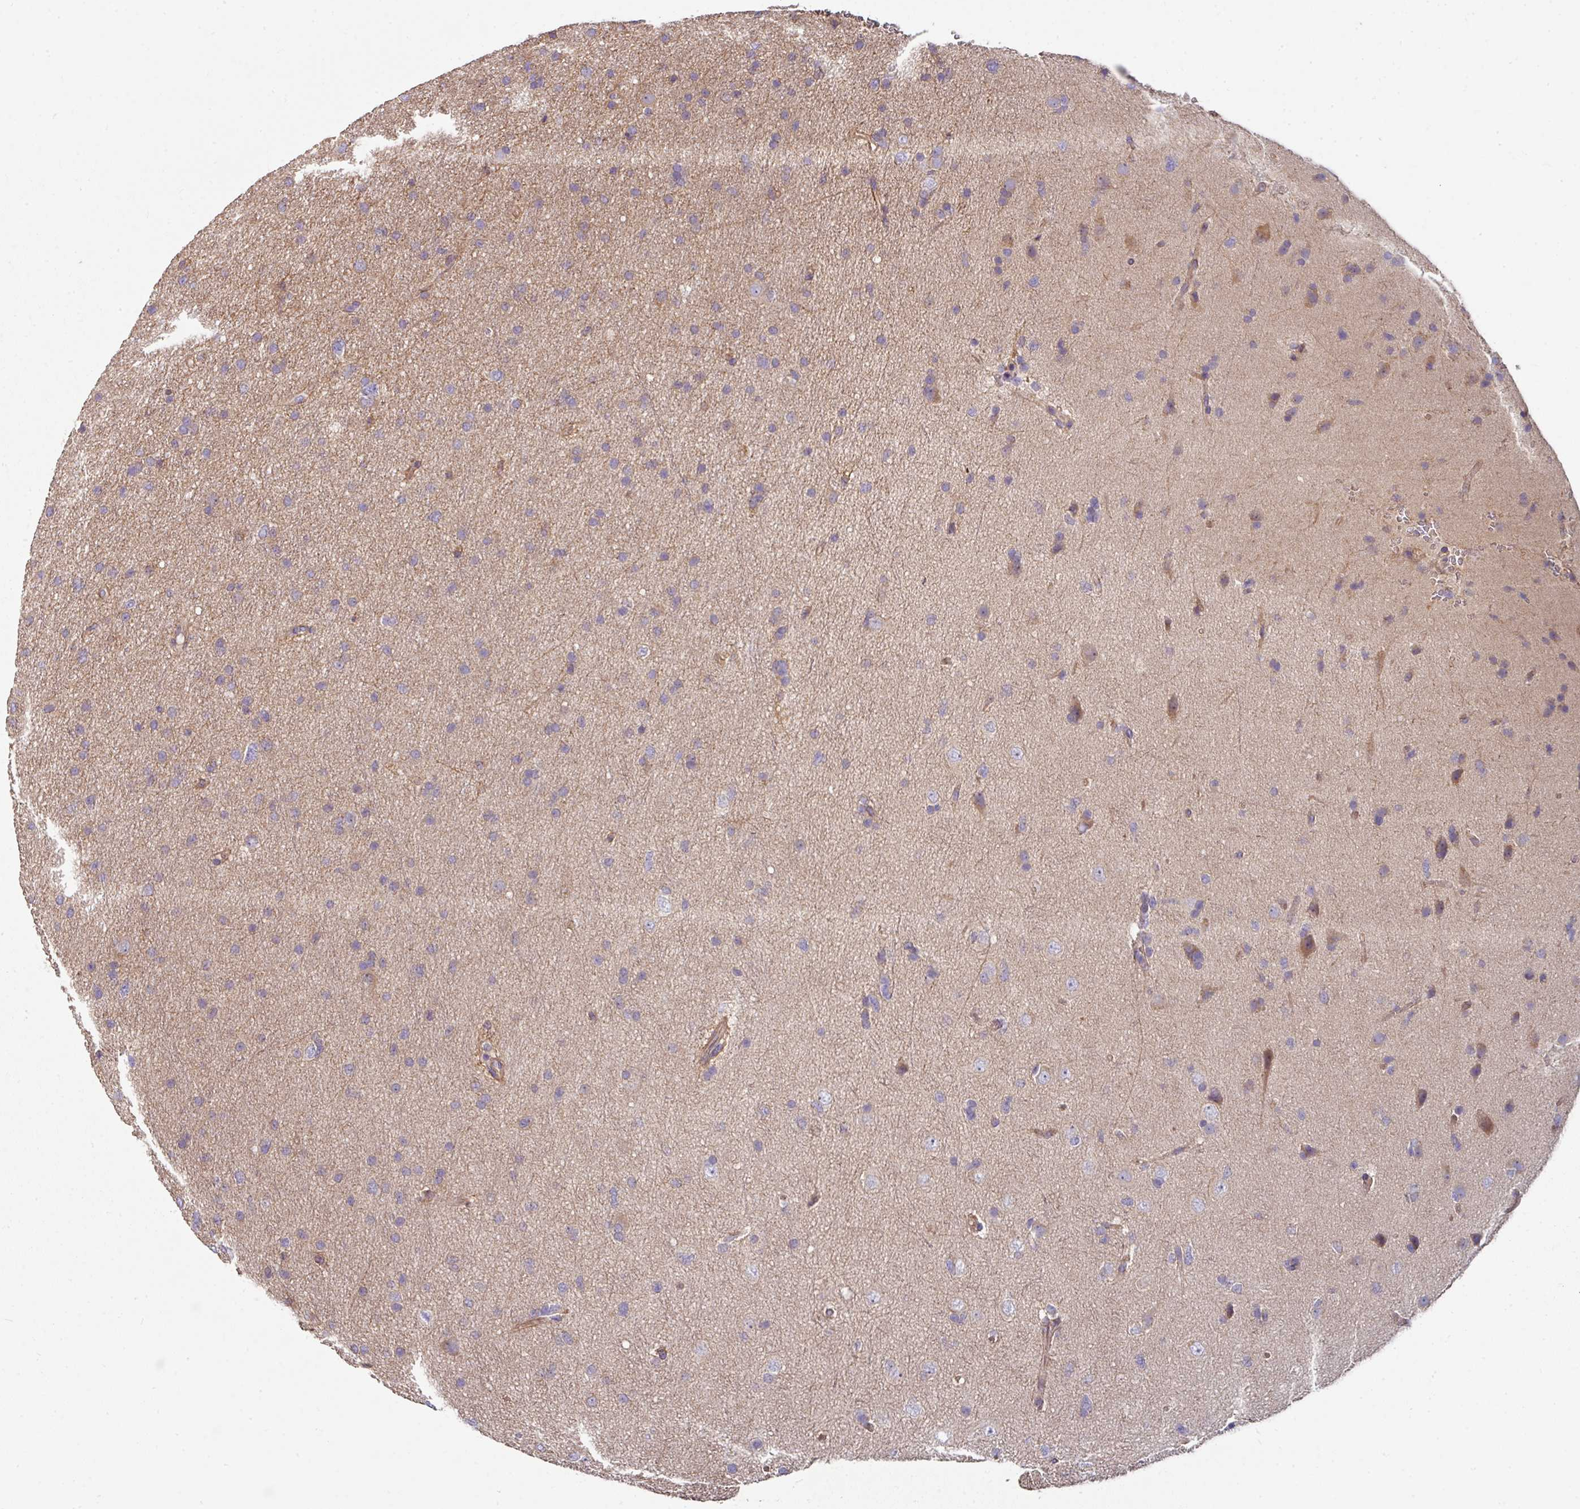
{"staining": {"intensity": "negative", "quantity": "none", "location": "none"}, "tissue": "glioma", "cell_type": "Tumor cells", "image_type": "cancer", "snomed": [{"axis": "morphology", "description": "Glioma, malignant, Low grade"}, {"axis": "topography", "description": "Cerebral cortex"}], "caption": "Tumor cells show no significant staining in glioma. (DAB immunohistochemistry (IHC), high magnification).", "gene": "C4orf48", "patient": {"sex": "female", "age": 39}}